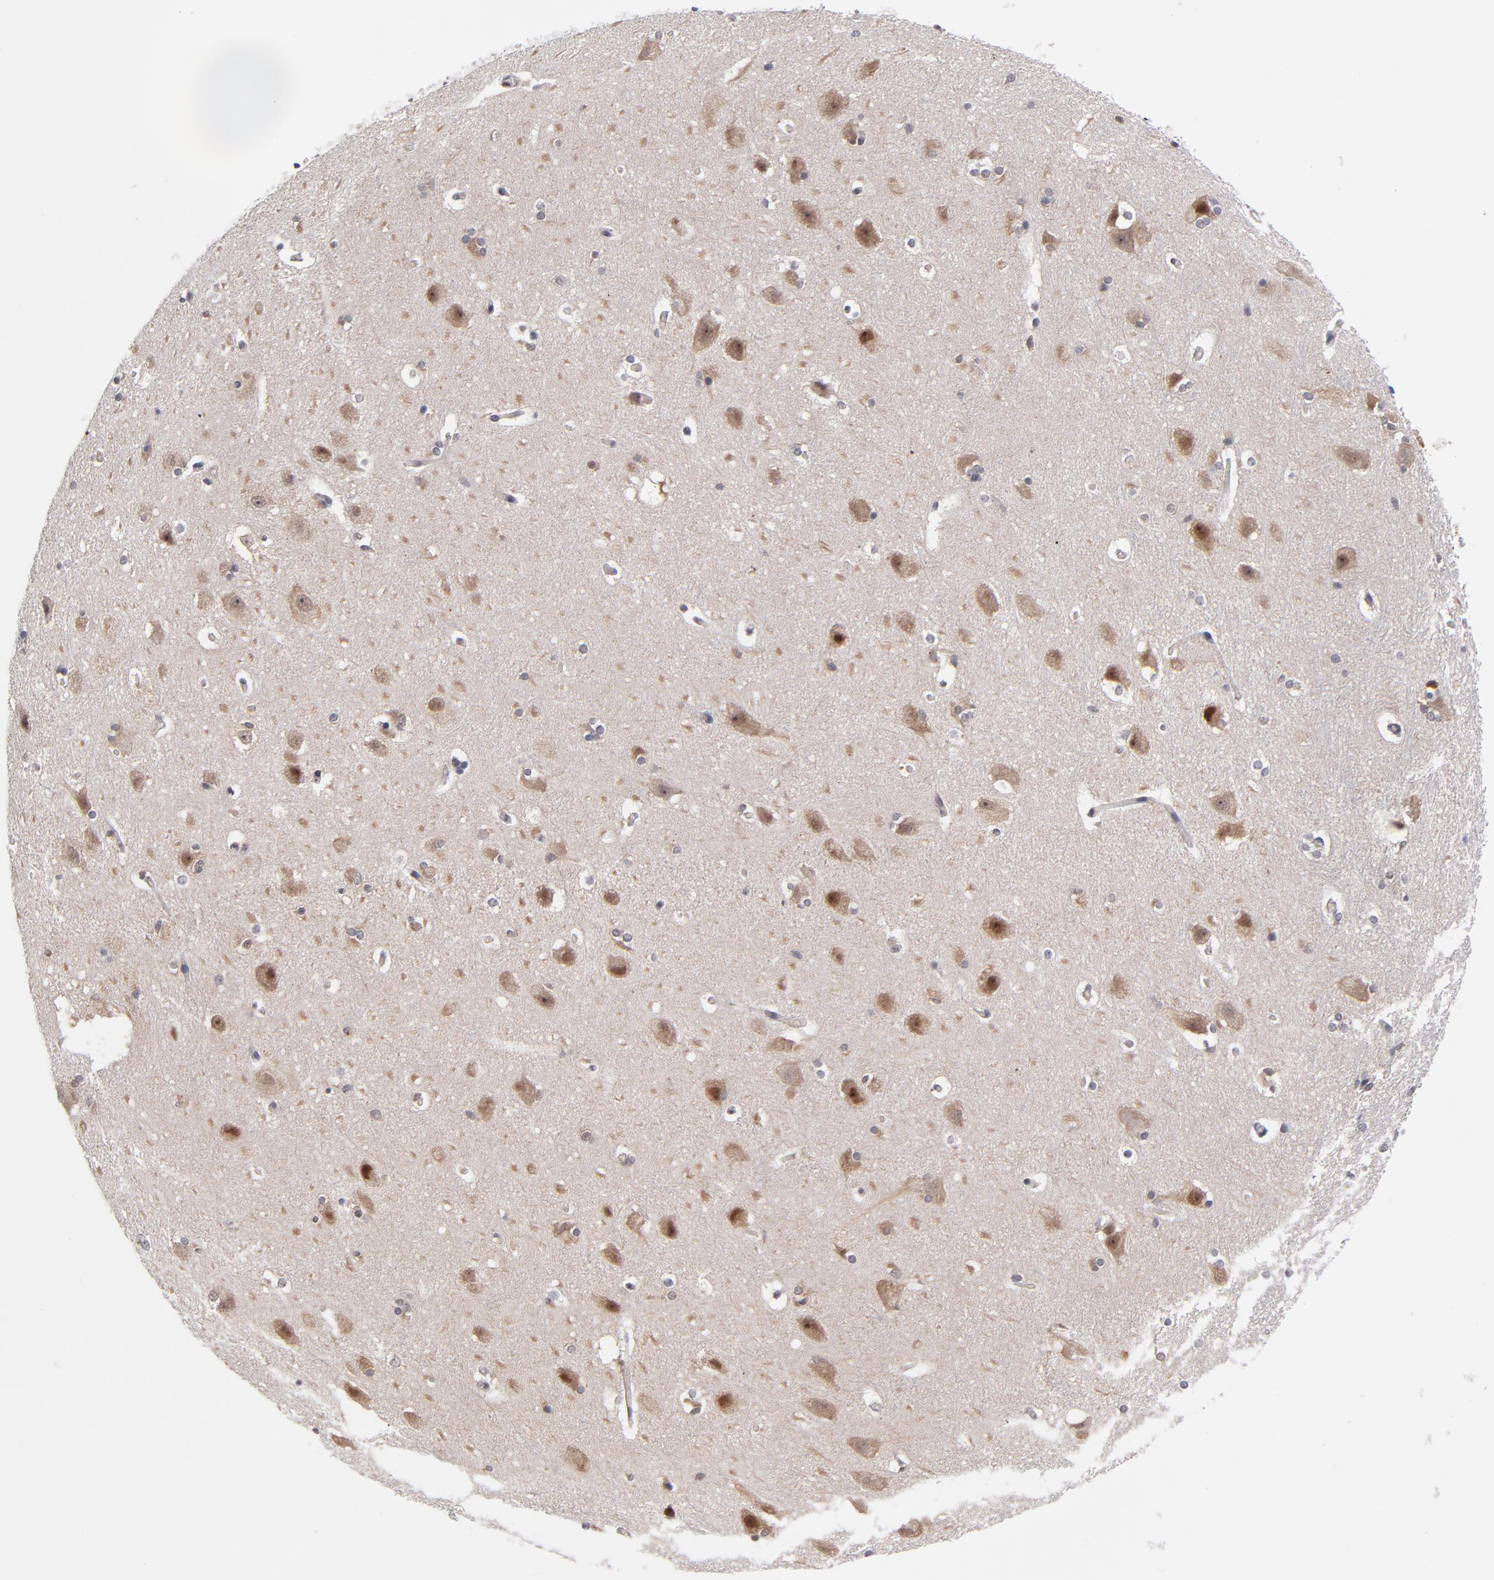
{"staining": {"intensity": "negative", "quantity": "none", "location": "none"}, "tissue": "hippocampus", "cell_type": "Glial cells", "image_type": "normal", "snomed": [{"axis": "morphology", "description": "Normal tissue, NOS"}, {"axis": "topography", "description": "Hippocampus"}], "caption": "DAB (3,3'-diaminobenzidine) immunohistochemical staining of unremarkable human hippocampus demonstrates no significant positivity in glial cells. The staining was performed using DAB (3,3'-diaminobenzidine) to visualize the protein expression in brown, while the nuclei were stained in blue with hematoxylin (Magnification: 20x).", "gene": "UBE2E2", "patient": {"sex": "female", "age": 19}}